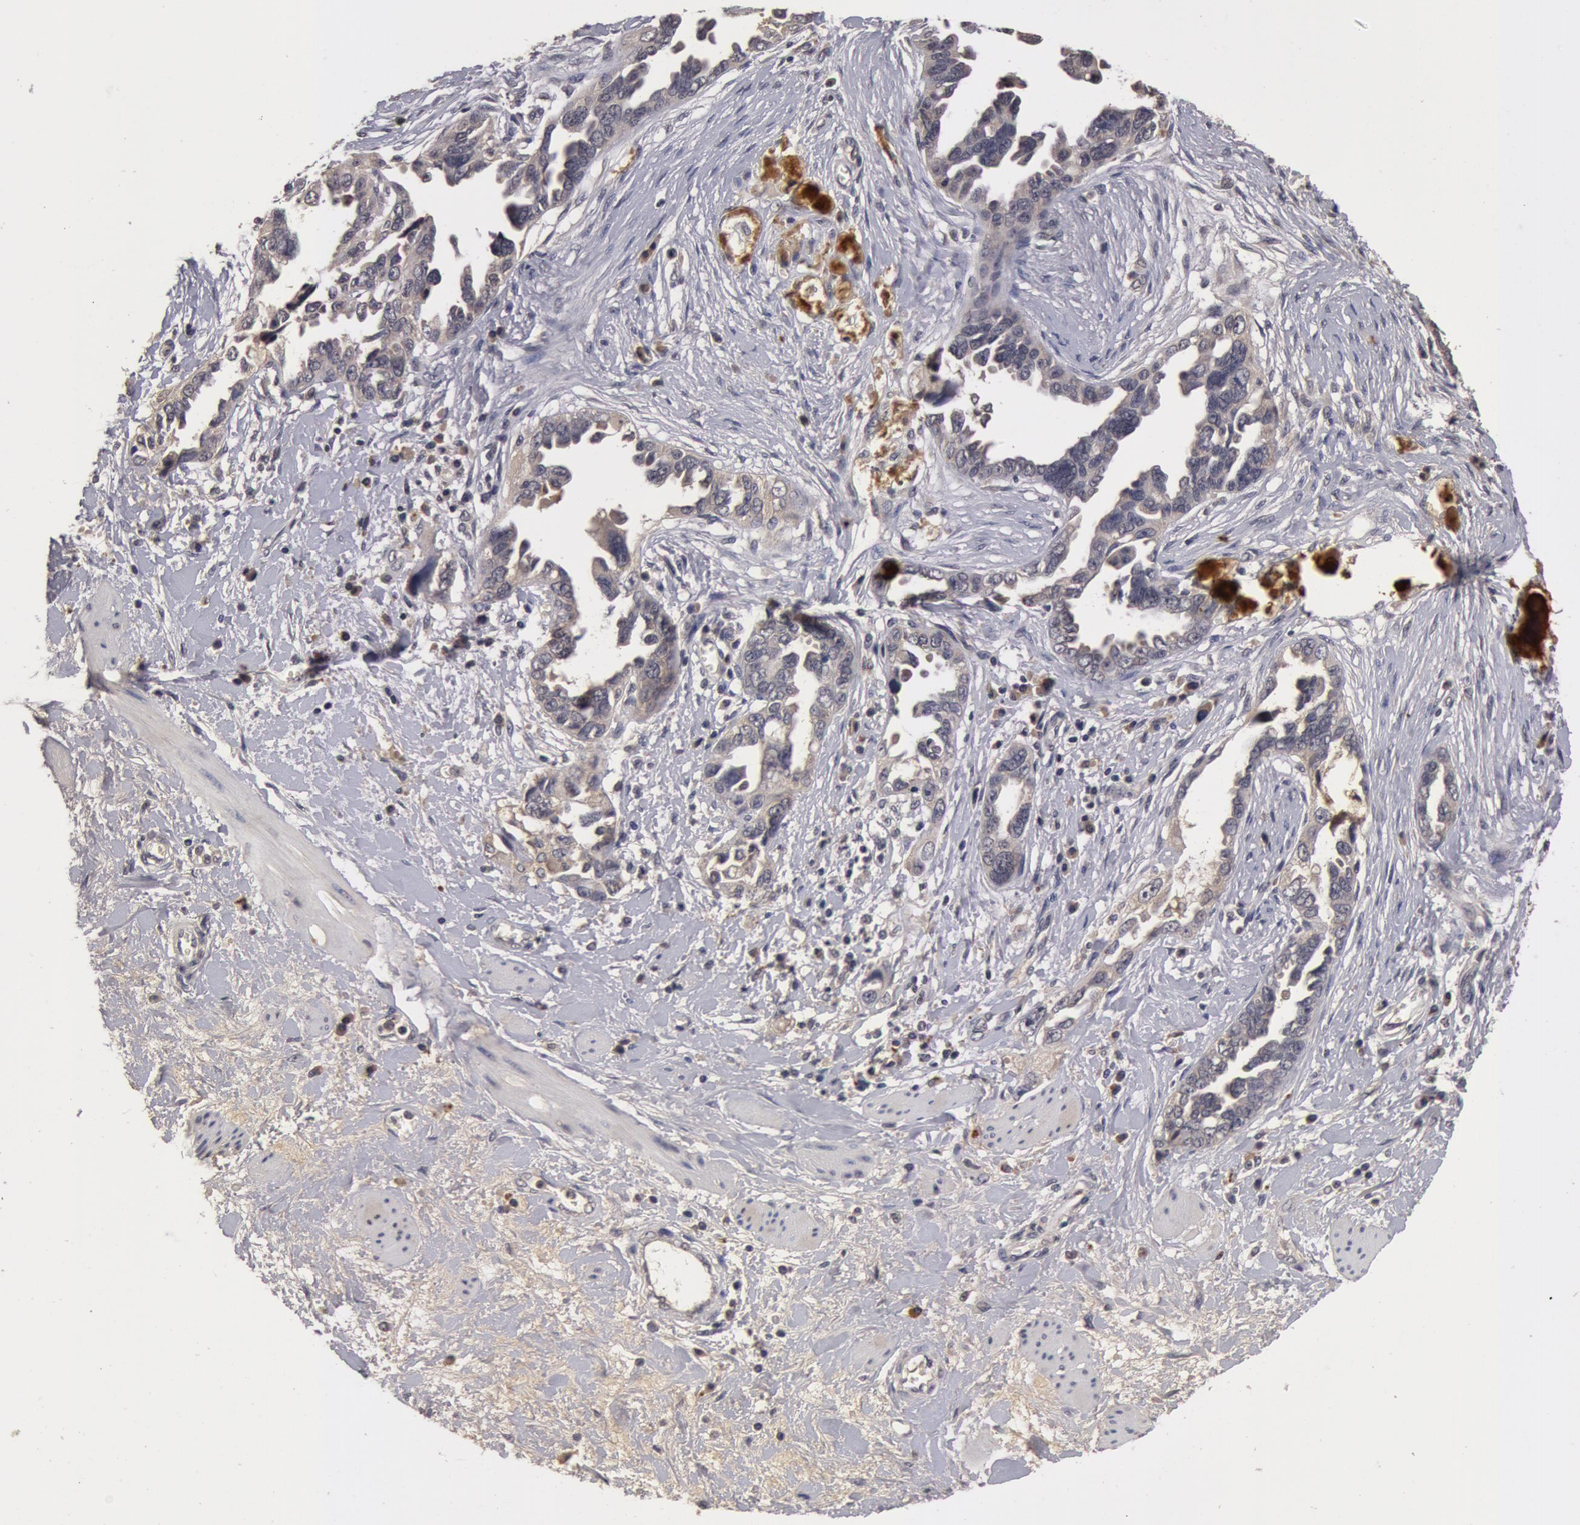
{"staining": {"intensity": "weak", "quantity": ">75%", "location": "cytoplasmic/membranous"}, "tissue": "ovarian cancer", "cell_type": "Tumor cells", "image_type": "cancer", "snomed": [{"axis": "morphology", "description": "Cystadenocarcinoma, serous, NOS"}, {"axis": "topography", "description": "Ovary"}], "caption": "Tumor cells exhibit low levels of weak cytoplasmic/membranous staining in about >75% of cells in ovarian cancer.", "gene": "BCHE", "patient": {"sex": "female", "age": 63}}